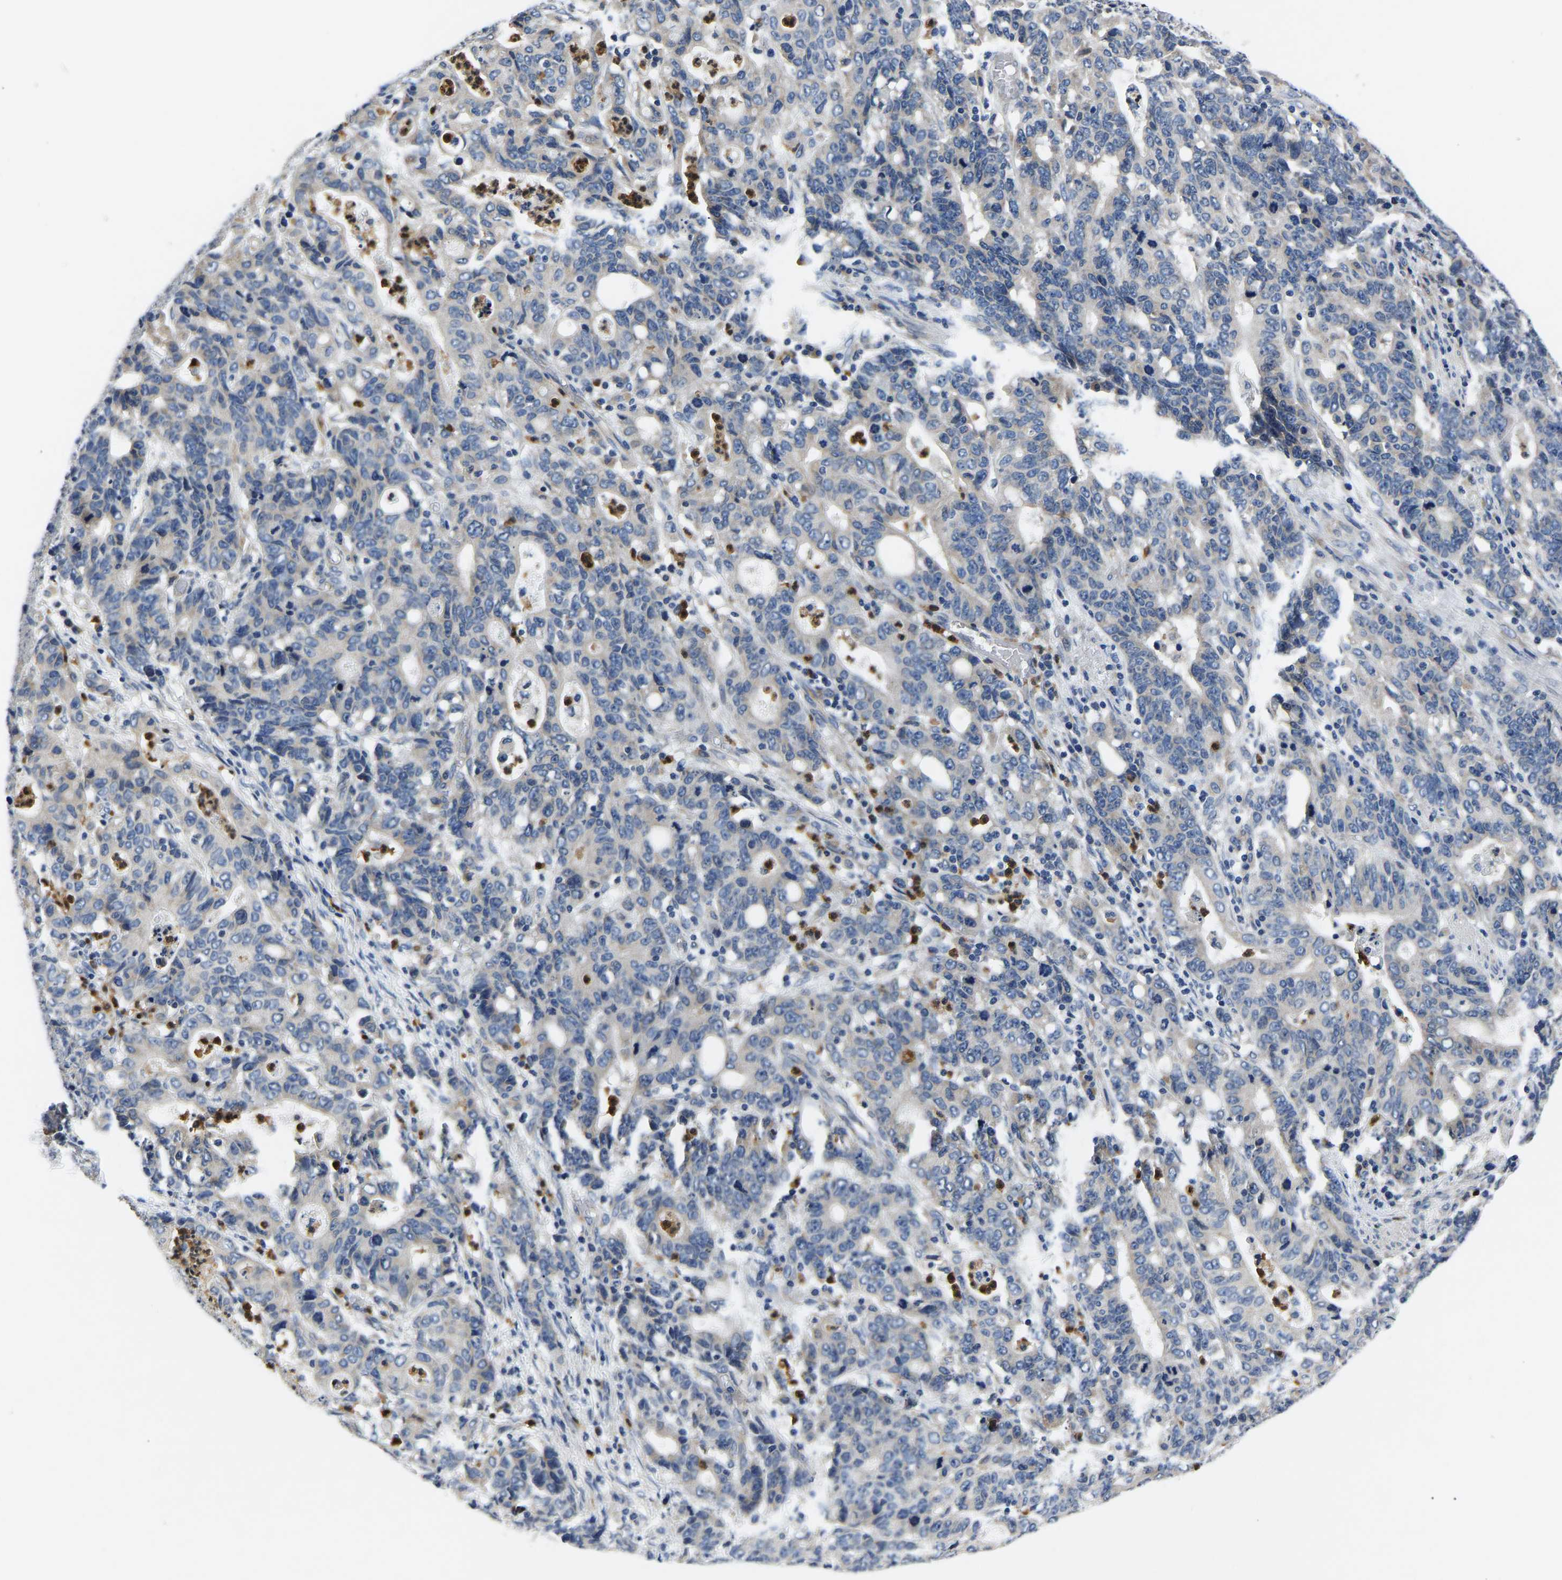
{"staining": {"intensity": "negative", "quantity": "none", "location": "none"}, "tissue": "stomach cancer", "cell_type": "Tumor cells", "image_type": "cancer", "snomed": [{"axis": "morphology", "description": "Adenocarcinoma, NOS"}, {"axis": "topography", "description": "Stomach, upper"}], "caption": "Tumor cells show no significant protein staining in stomach cancer (adenocarcinoma).", "gene": "TOR1B", "patient": {"sex": "male", "age": 69}}